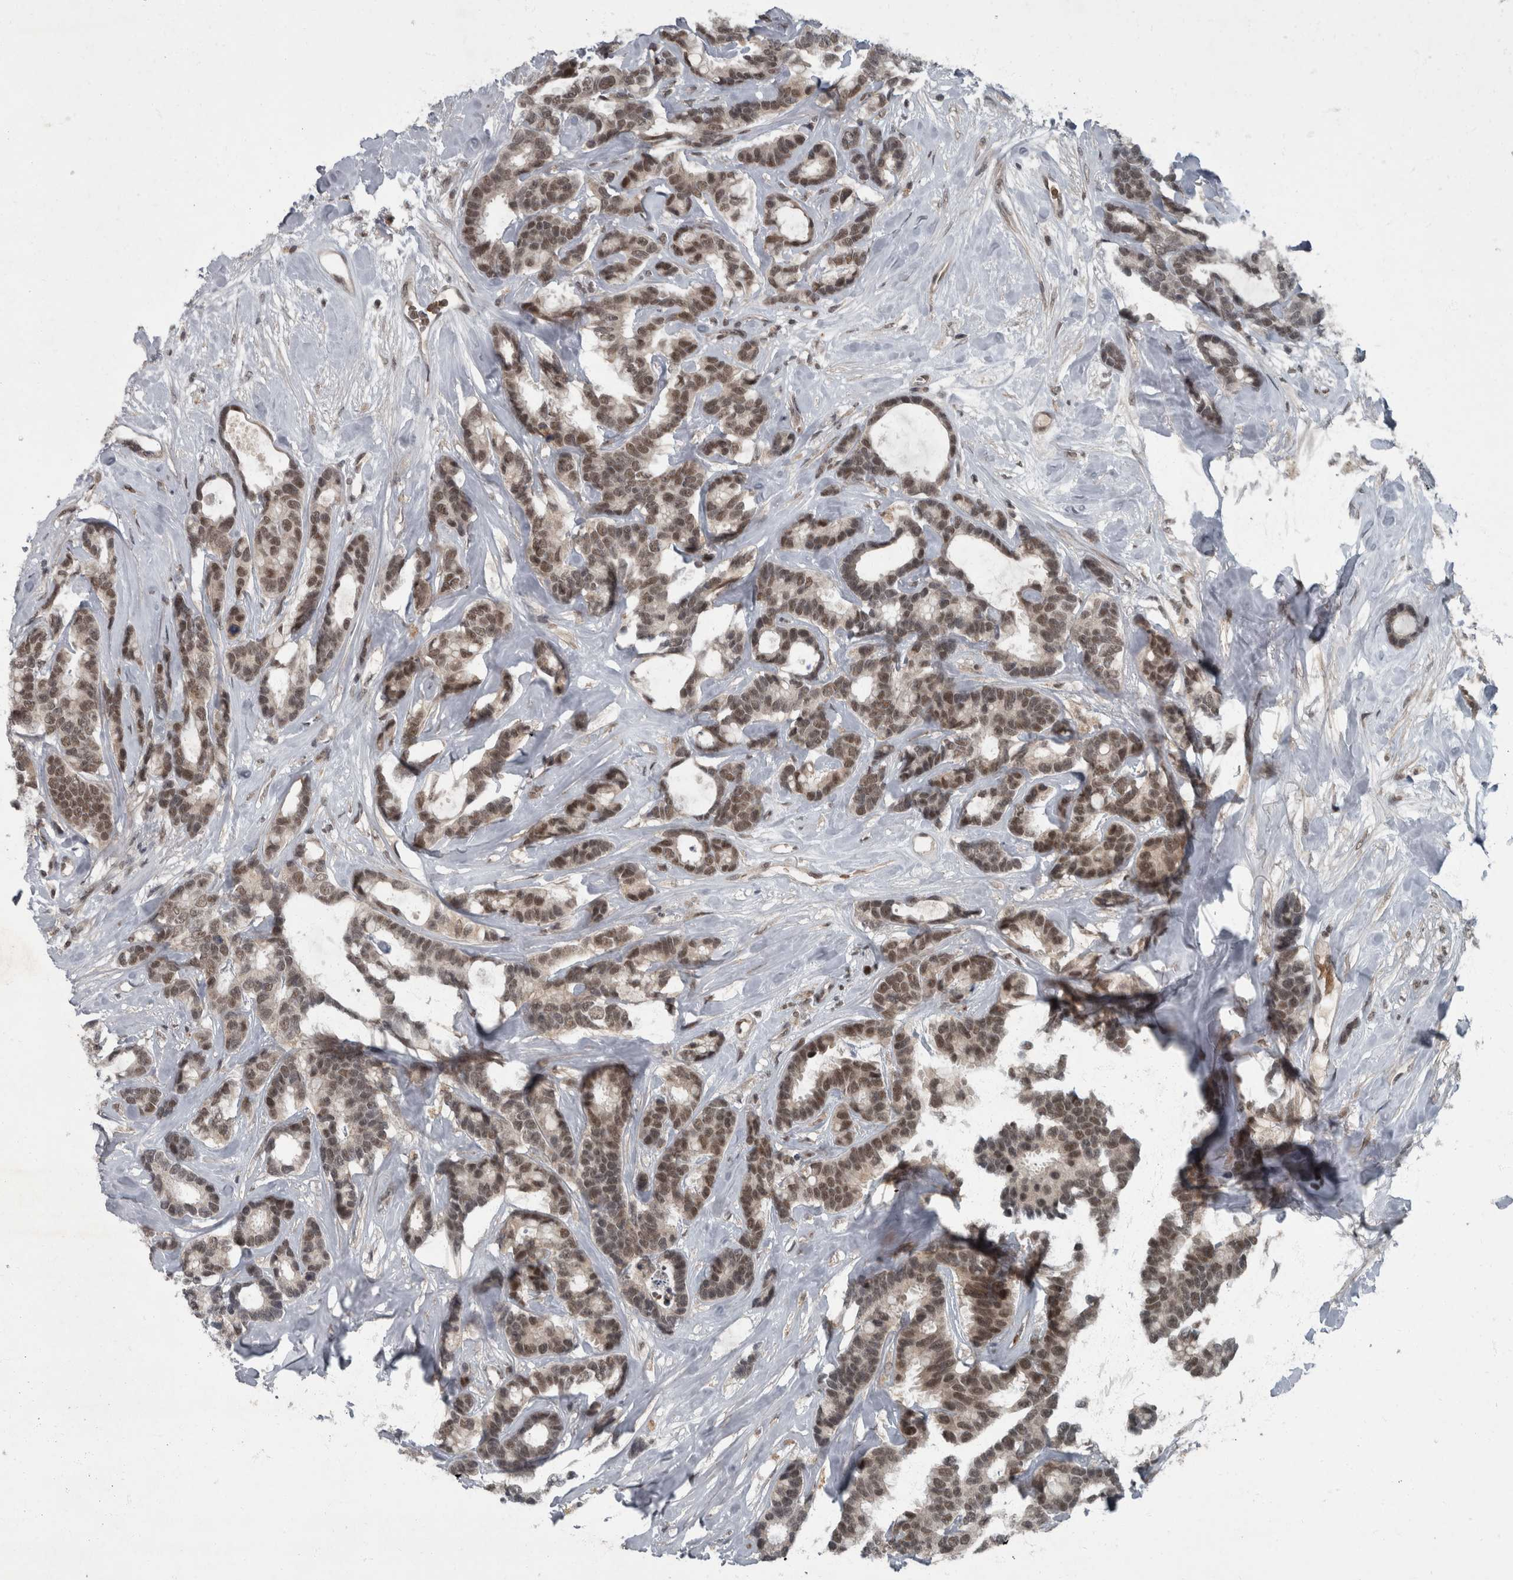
{"staining": {"intensity": "moderate", "quantity": ">75%", "location": "nuclear"}, "tissue": "breast cancer", "cell_type": "Tumor cells", "image_type": "cancer", "snomed": [{"axis": "morphology", "description": "Duct carcinoma"}, {"axis": "topography", "description": "Breast"}], "caption": "Moderate nuclear positivity is appreciated in about >75% of tumor cells in breast infiltrating ductal carcinoma. (DAB (3,3'-diaminobenzidine) = brown stain, brightfield microscopy at high magnification).", "gene": "WDR33", "patient": {"sex": "female", "age": 87}}